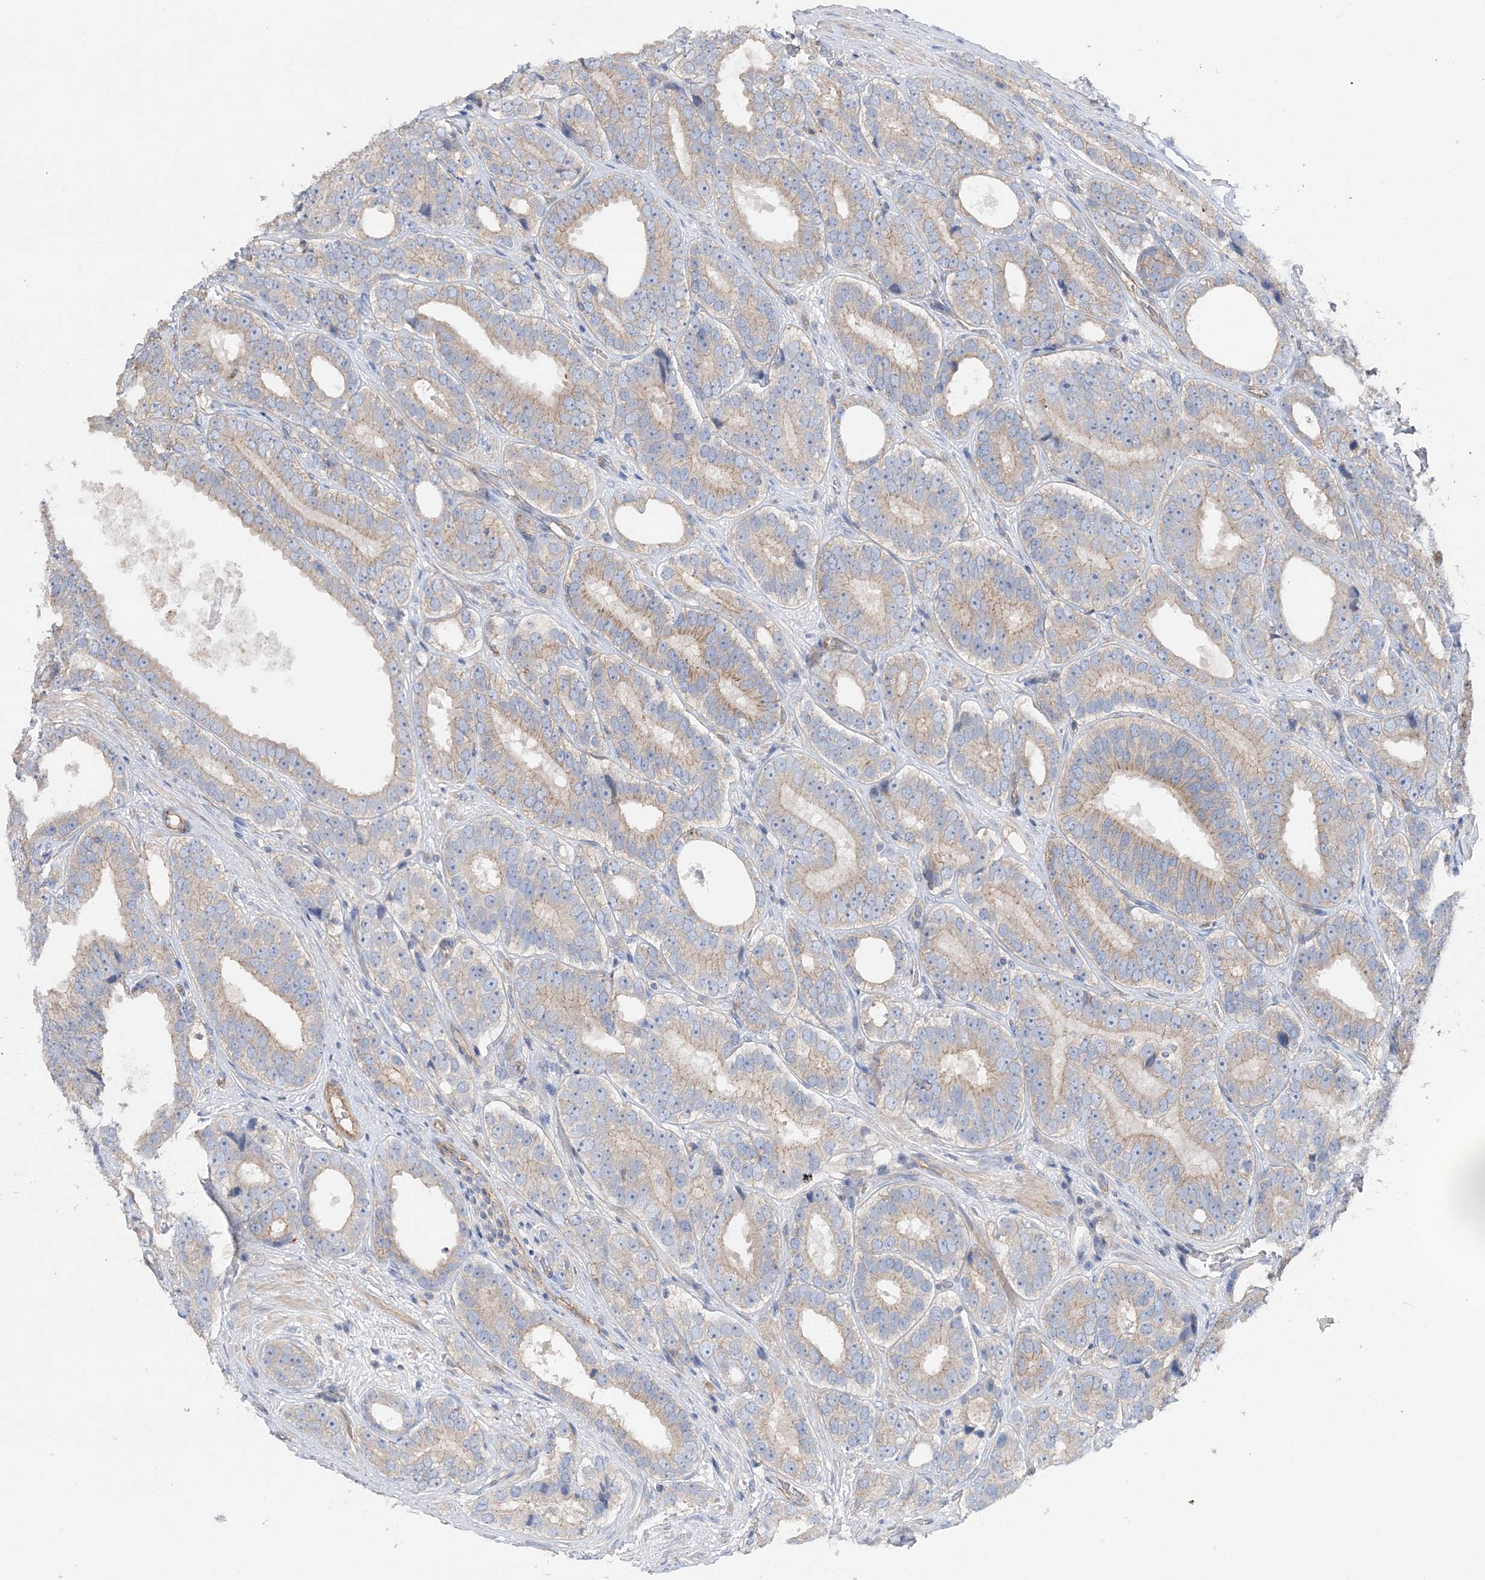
{"staining": {"intensity": "moderate", "quantity": "<25%", "location": "cytoplasmic/membranous"}, "tissue": "prostate cancer", "cell_type": "Tumor cells", "image_type": "cancer", "snomed": [{"axis": "morphology", "description": "Adenocarcinoma, High grade"}, {"axis": "topography", "description": "Prostate"}], "caption": "Immunohistochemical staining of human prostate cancer (high-grade adenocarcinoma) demonstrates low levels of moderate cytoplasmic/membranous protein expression in approximately <25% of tumor cells.", "gene": "PIGC", "patient": {"sex": "male", "age": 56}}